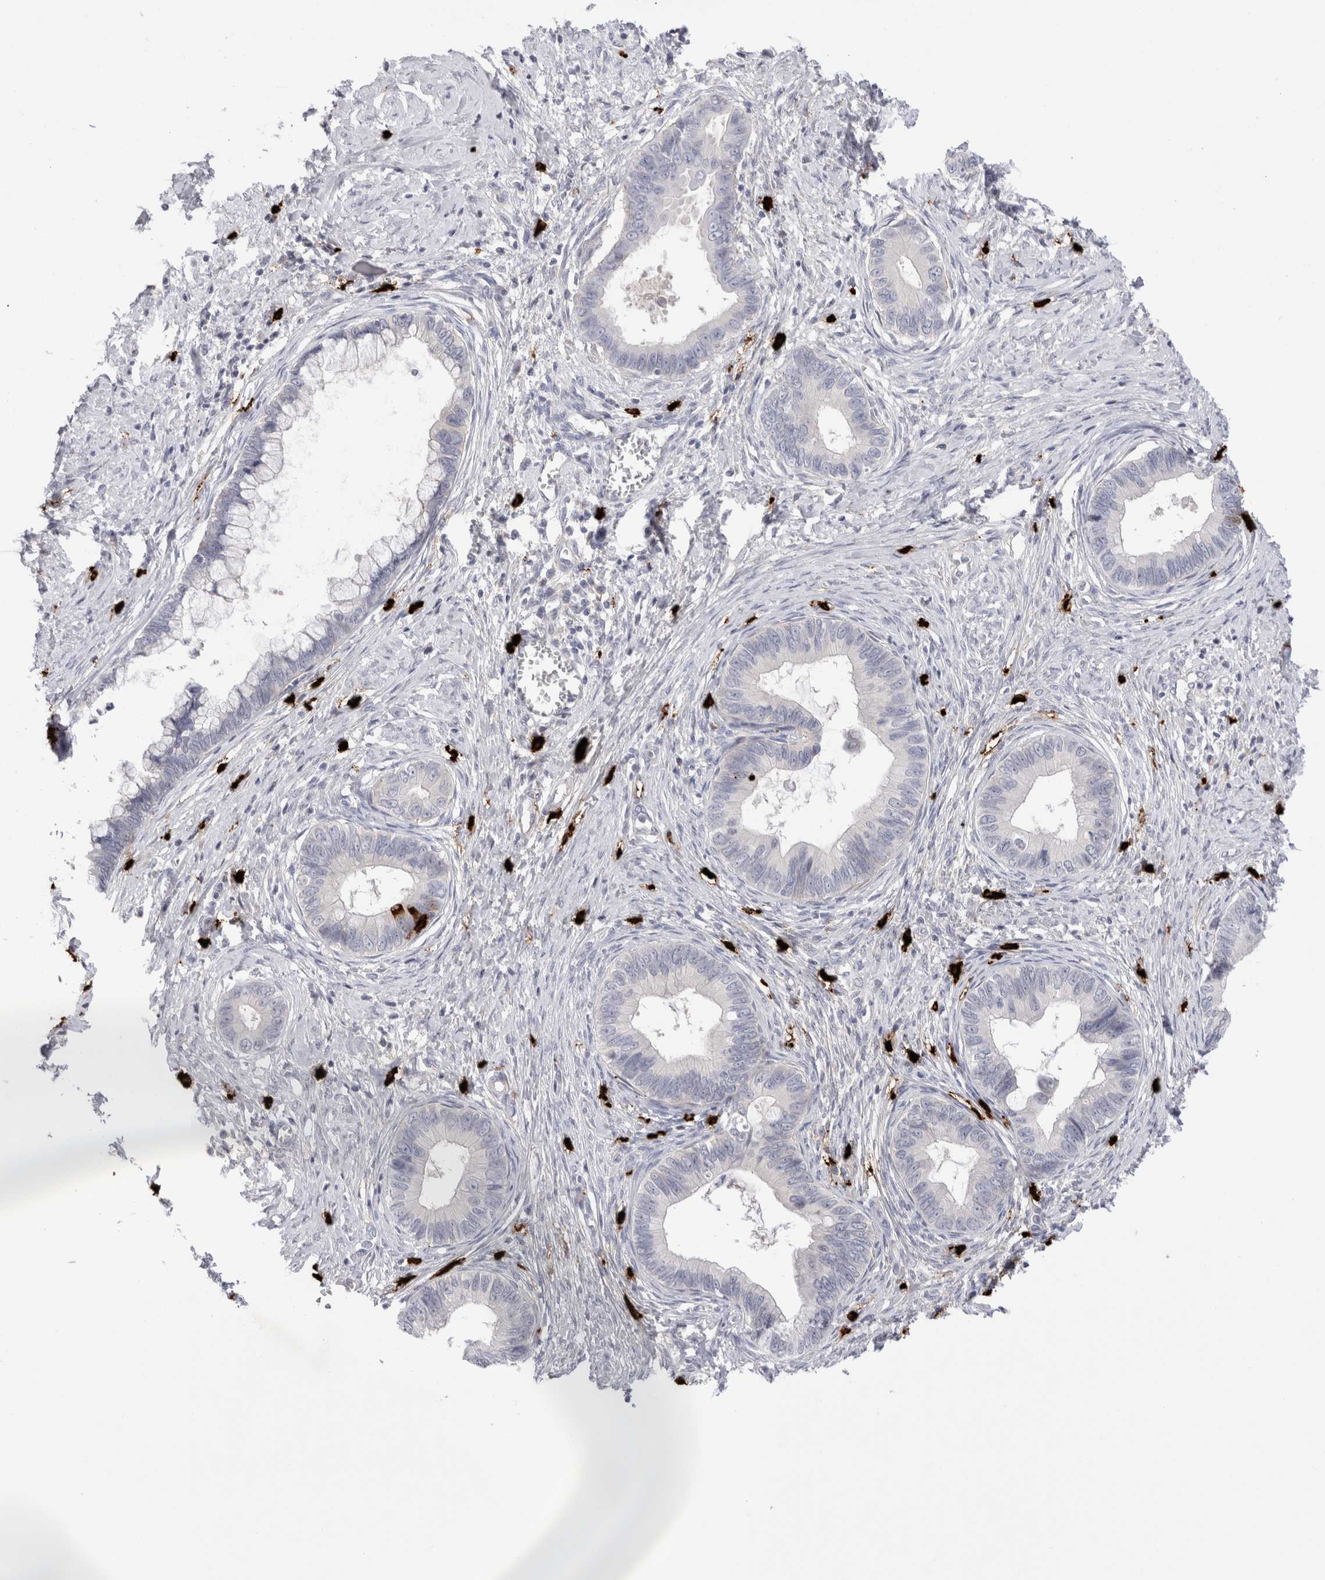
{"staining": {"intensity": "negative", "quantity": "none", "location": "none"}, "tissue": "cervical cancer", "cell_type": "Tumor cells", "image_type": "cancer", "snomed": [{"axis": "morphology", "description": "Adenocarcinoma, NOS"}, {"axis": "topography", "description": "Cervix"}], "caption": "This histopathology image is of adenocarcinoma (cervical) stained with immunohistochemistry (IHC) to label a protein in brown with the nuclei are counter-stained blue. There is no expression in tumor cells.", "gene": "SPINK2", "patient": {"sex": "female", "age": 44}}